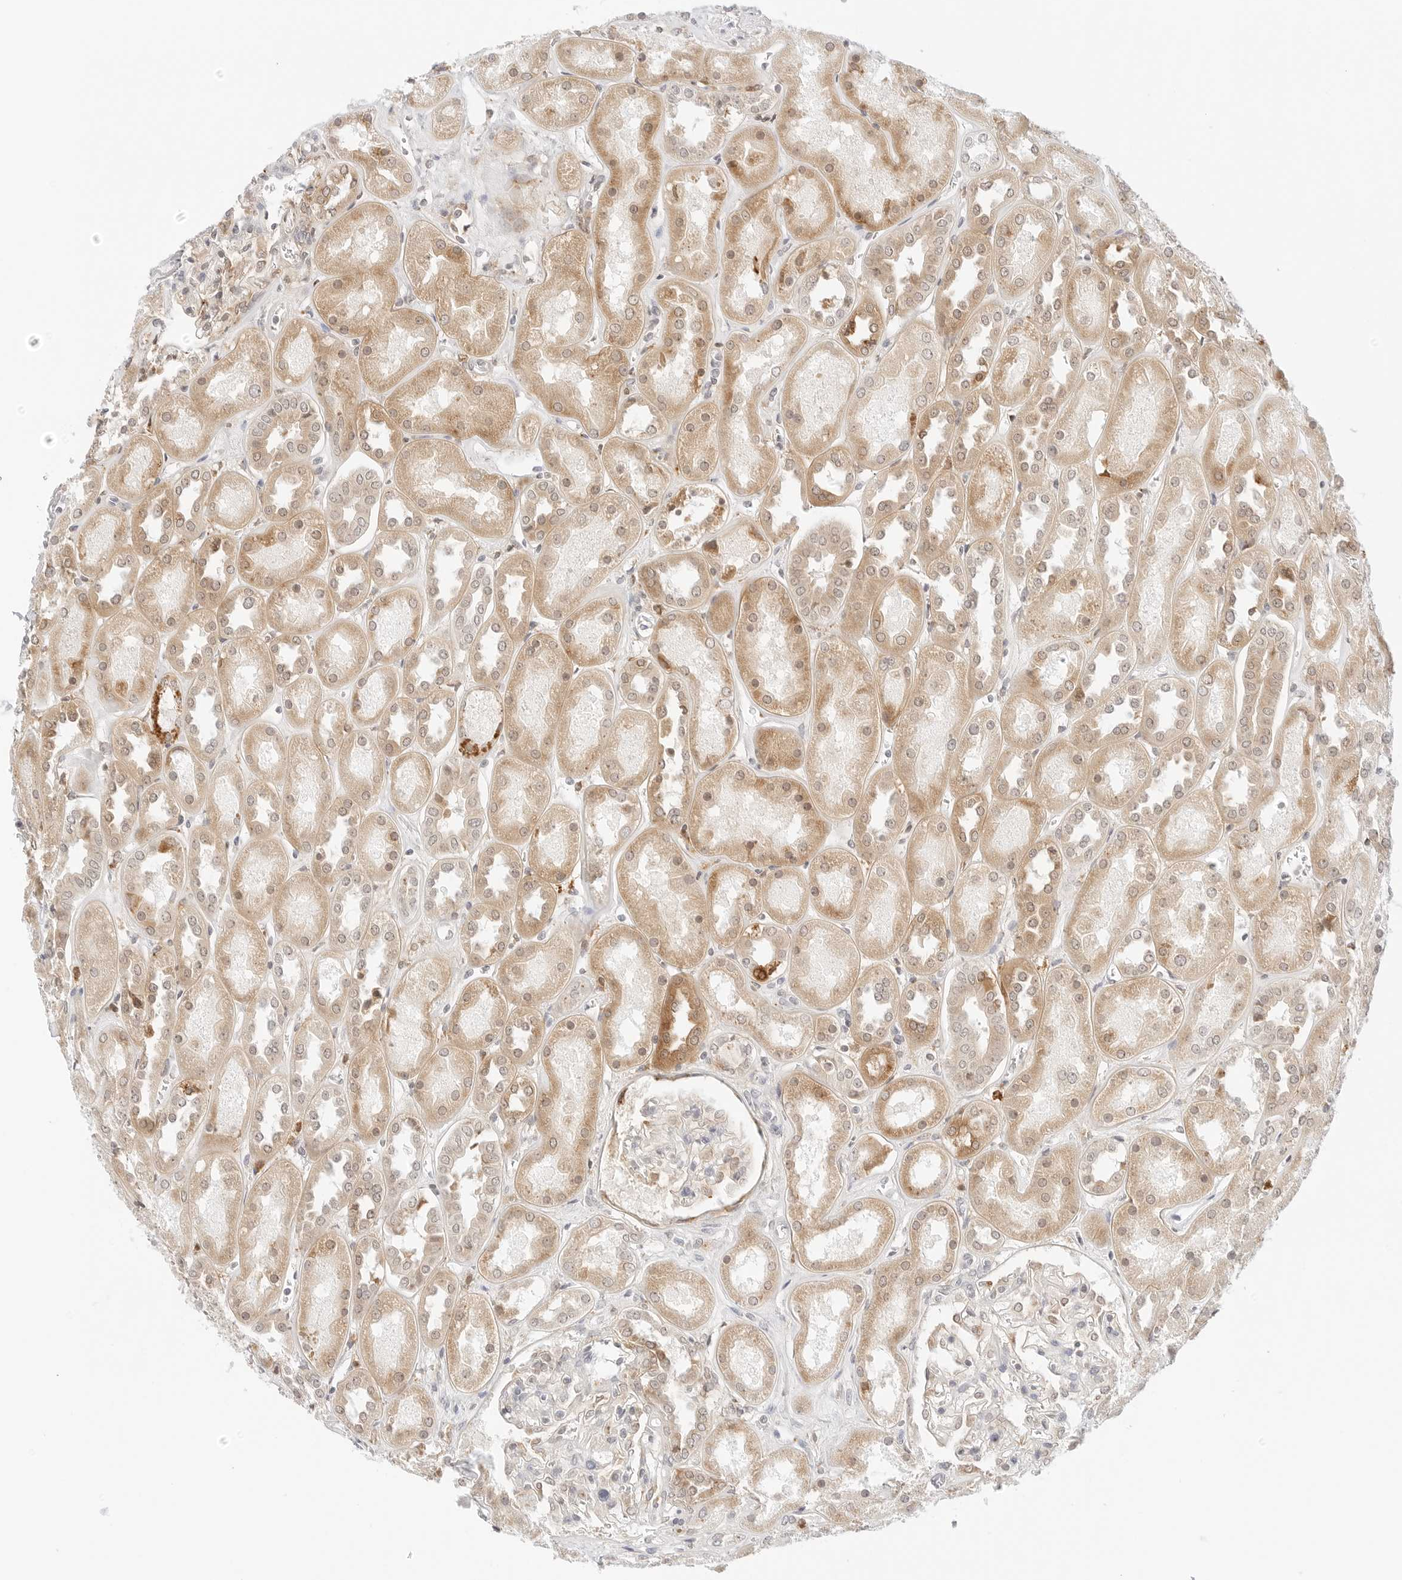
{"staining": {"intensity": "weak", "quantity": "25%-75%", "location": "cytoplasmic/membranous"}, "tissue": "kidney", "cell_type": "Cells in glomeruli", "image_type": "normal", "snomed": [{"axis": "morphology", "description": "Normal tissue, NOS"}, {"axis": "topography", "description": "Kidney"}], "caption": "Cells in glomeruli display weak cytoplasmic/membranous expression in about 25%-75% of cells in normal kidney.", "gene": "ERO1B", "patient": {"sex": "male", "age": 70}}